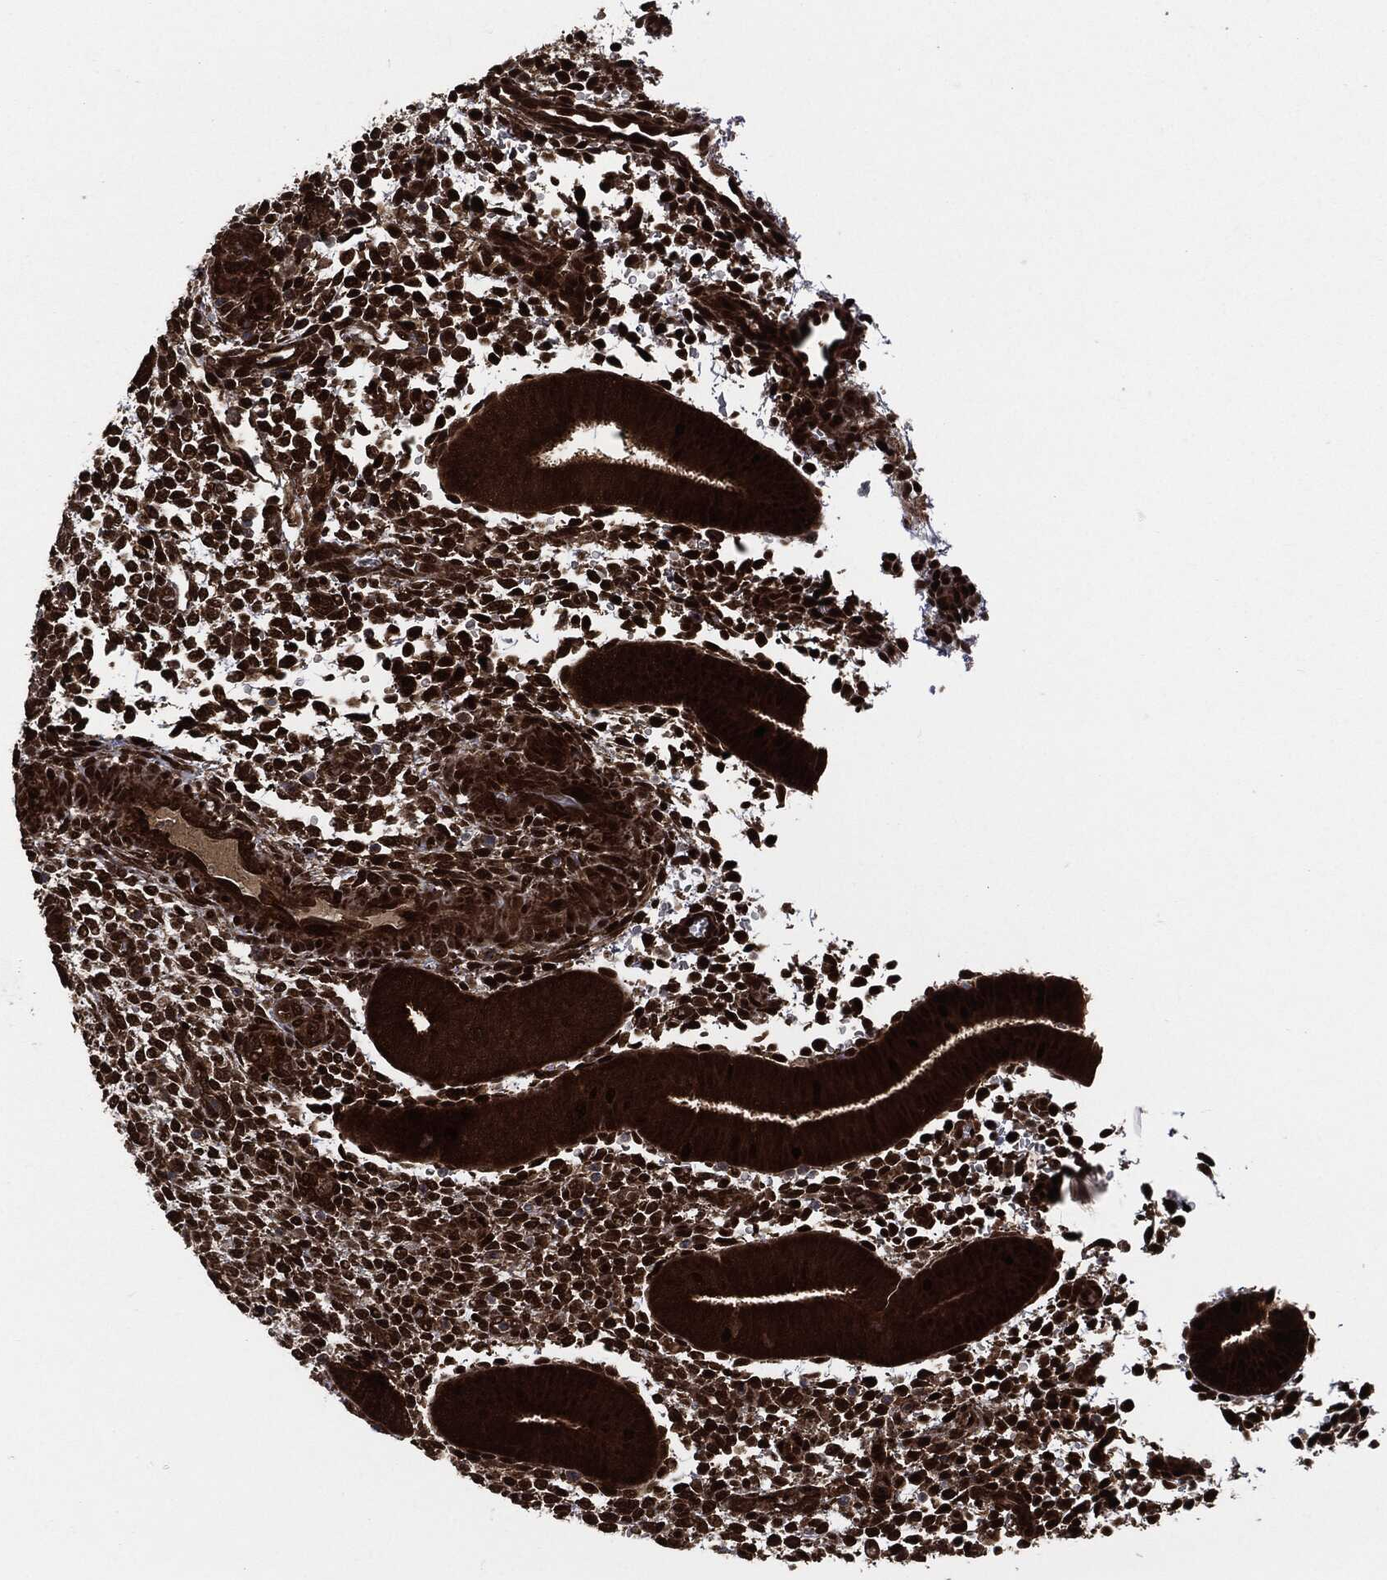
{"staining": {"intensity": "strong", "quantity": ">75%", "location": "cytoplasmic/membranous,nuclear"}, "tissue": "endometrium", "cell_type": "Cells in endometrial stroma", "image_type": "normal", "snomed": [{"axis": "morphology", "description": "Normal tissue, NOS"}, {"axis": "topography", "description": "Endometrium"}], "caption": "Protein staining of unremarkable endometrium displays strong cytoplasmic/membranous,nuclear expression in approximately >75% of cells in endometrial stroma. The staining is performed using DAB brown chromogen to label protein expression. The nuclei are counter-stained blue using hematoxylin.", "gene": "DCTN1", "patient": {"sex": "female", "age": 39}}